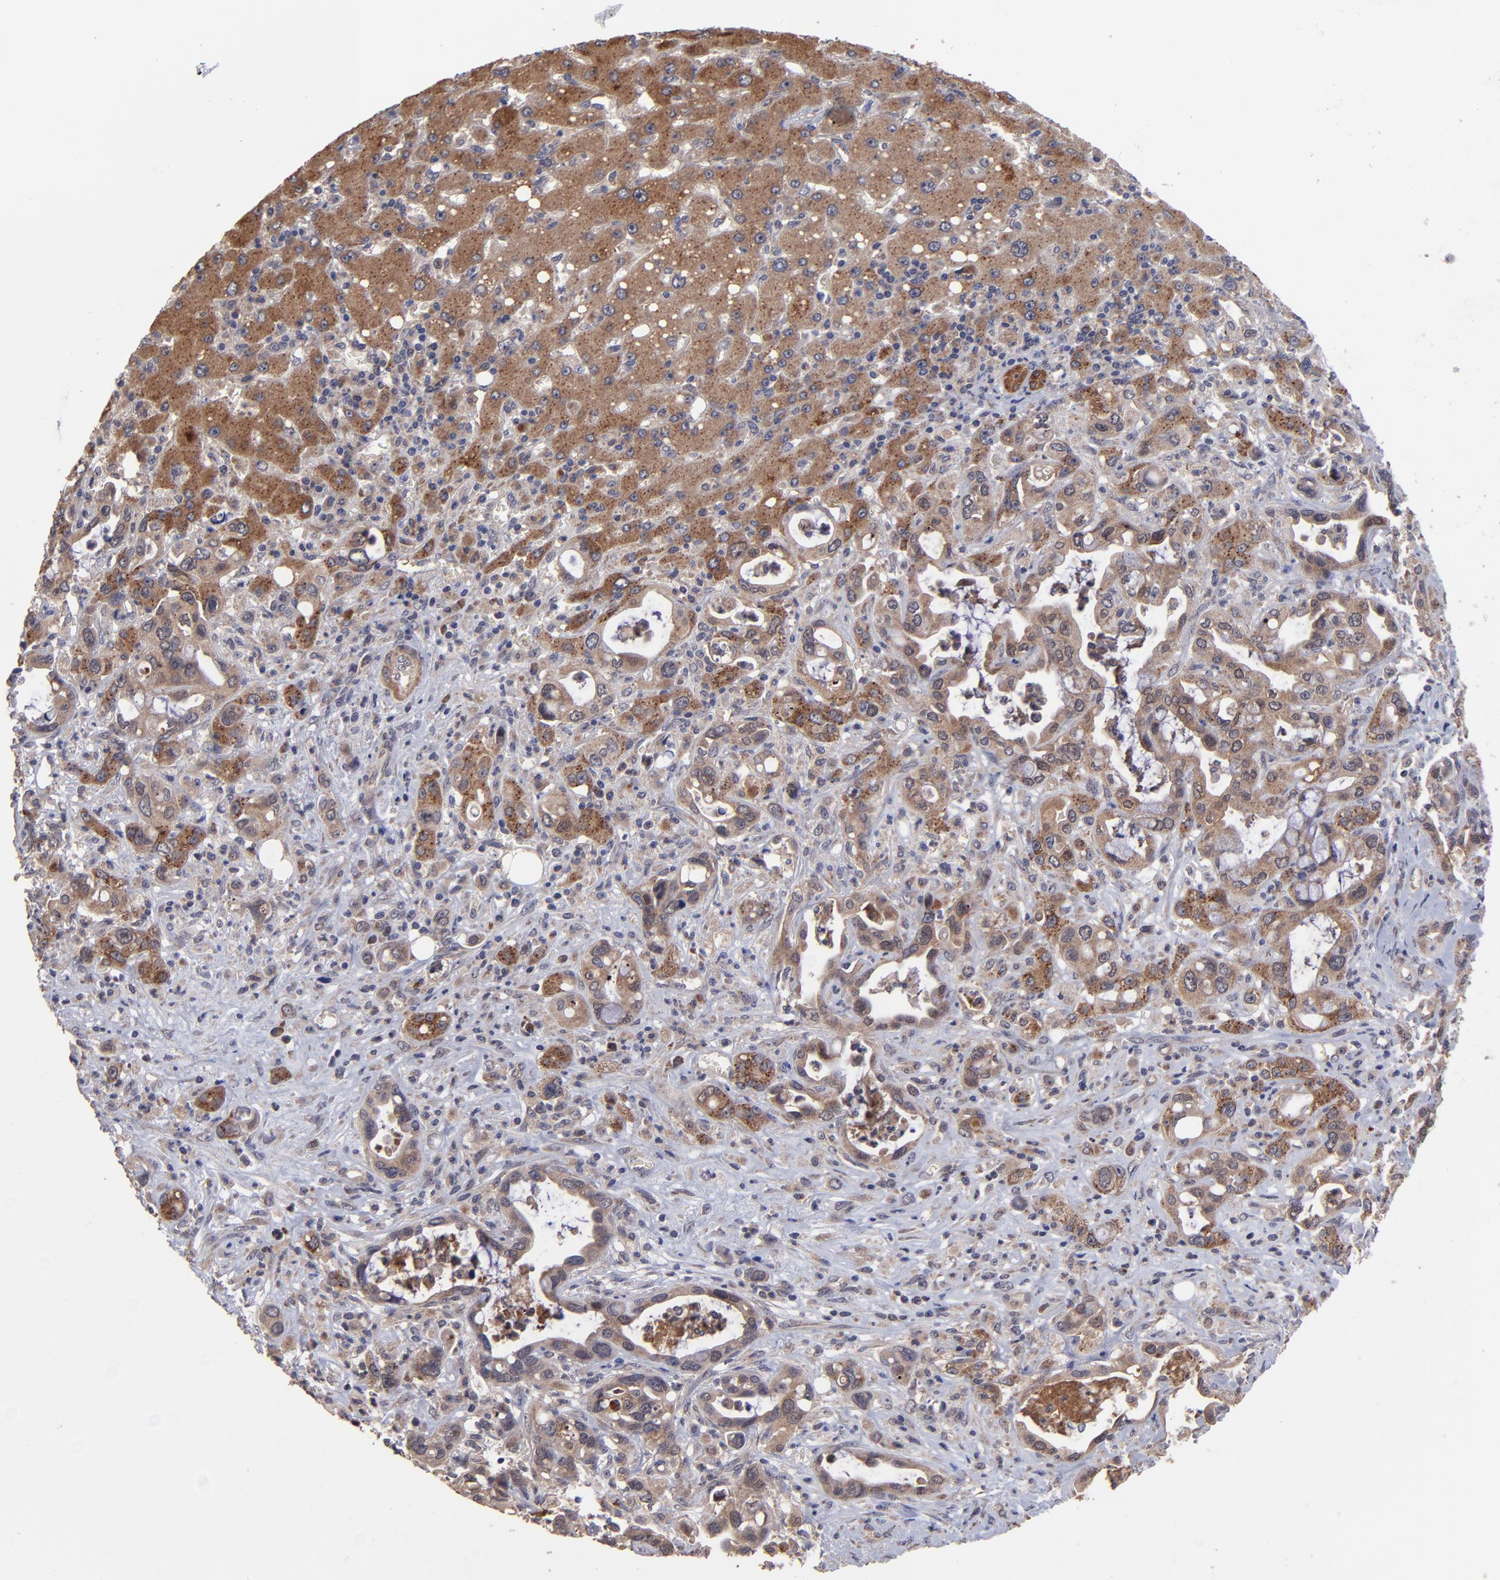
{"staining": {"intensity": "strong", "quantity": ">75%", "location": "cytoplasmic/membranous"}, "tissue": "liver cancer", "cell_type": "Tumor cells", "image_type": "cancer", "snomed": [{"axis": "morphology", "description": "Cholangiocarcinoma"}, {"axis": "topography", "description": "Liver"}], "caption": "An immunohistochemistry (IHC) image of neoplastic tissue is shown. Protein staining in brown shows strong cytoplasmic/membranous positivity in liver cancer (cholangiocarcinoma) within tumor cells.", "gene": "BAIAP2L2", "patient": {"sex": "female", "age": 65}}